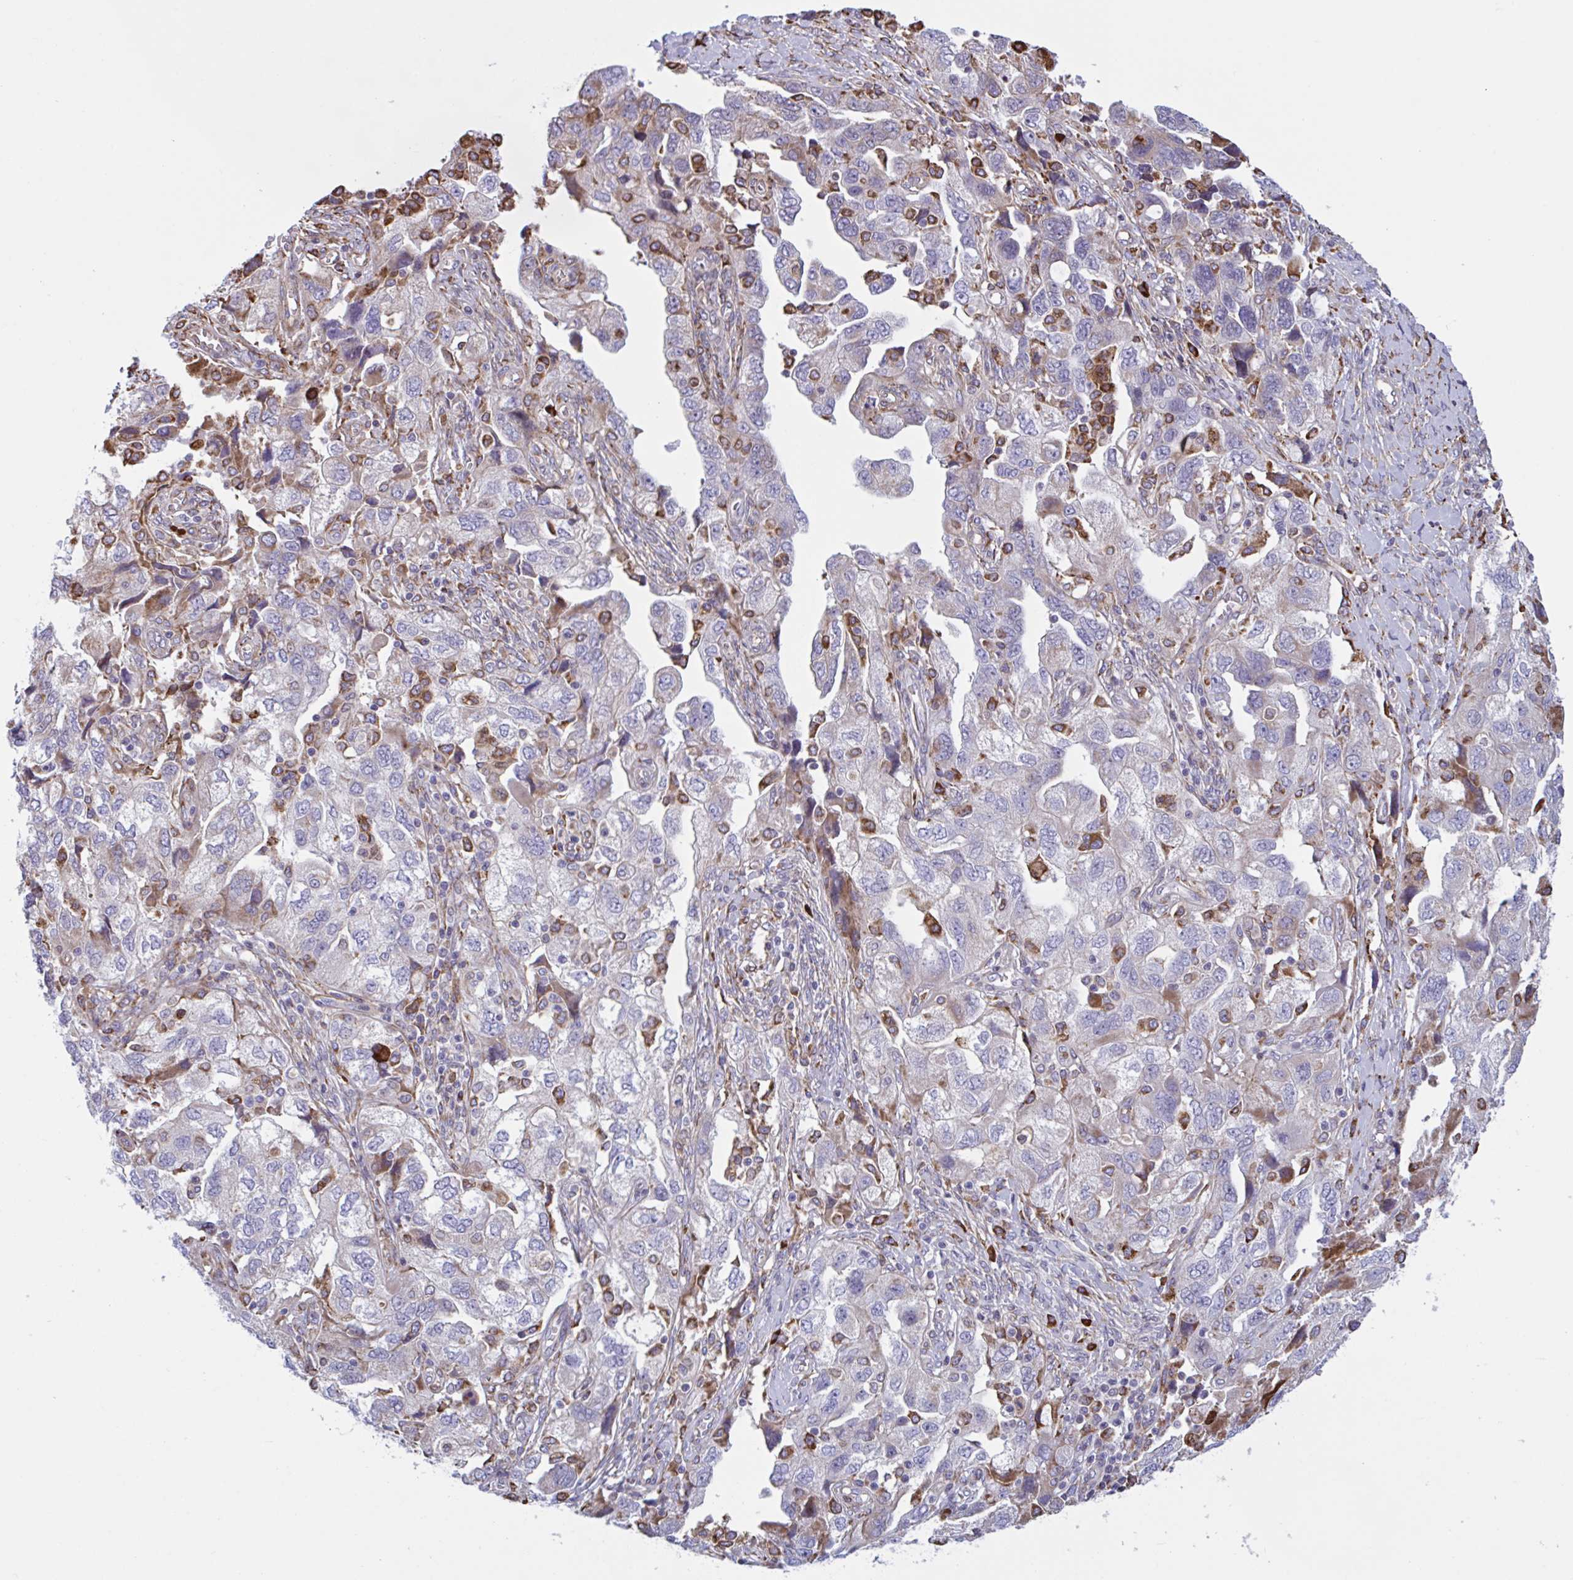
{"staining": {"intensity": "moderate", "quantity": "<25%", "location": "cytoplasmic/membranous"}, "tissue": "ovarian cancer", "cell_type": "Tumor cells", "image_type": "cancer", "snomed": [{"axis": "morphology", "description": "Carcinoma, NOS"}, {"axis": "morphology", "description": "Cystadenocarcinoma, serous, NOS"}, {"axis": "topography", "description": "Ovary"}], "caption": "Immunohistochemistry (IHC) of ovarian serous cystadenocarcinoma shows low levels of moderate cytoplasmic/membranous expression in approximately <25% of tumor cells.", "gene": "PEAK3", "patient": {"sex": "female", "age": 69}}